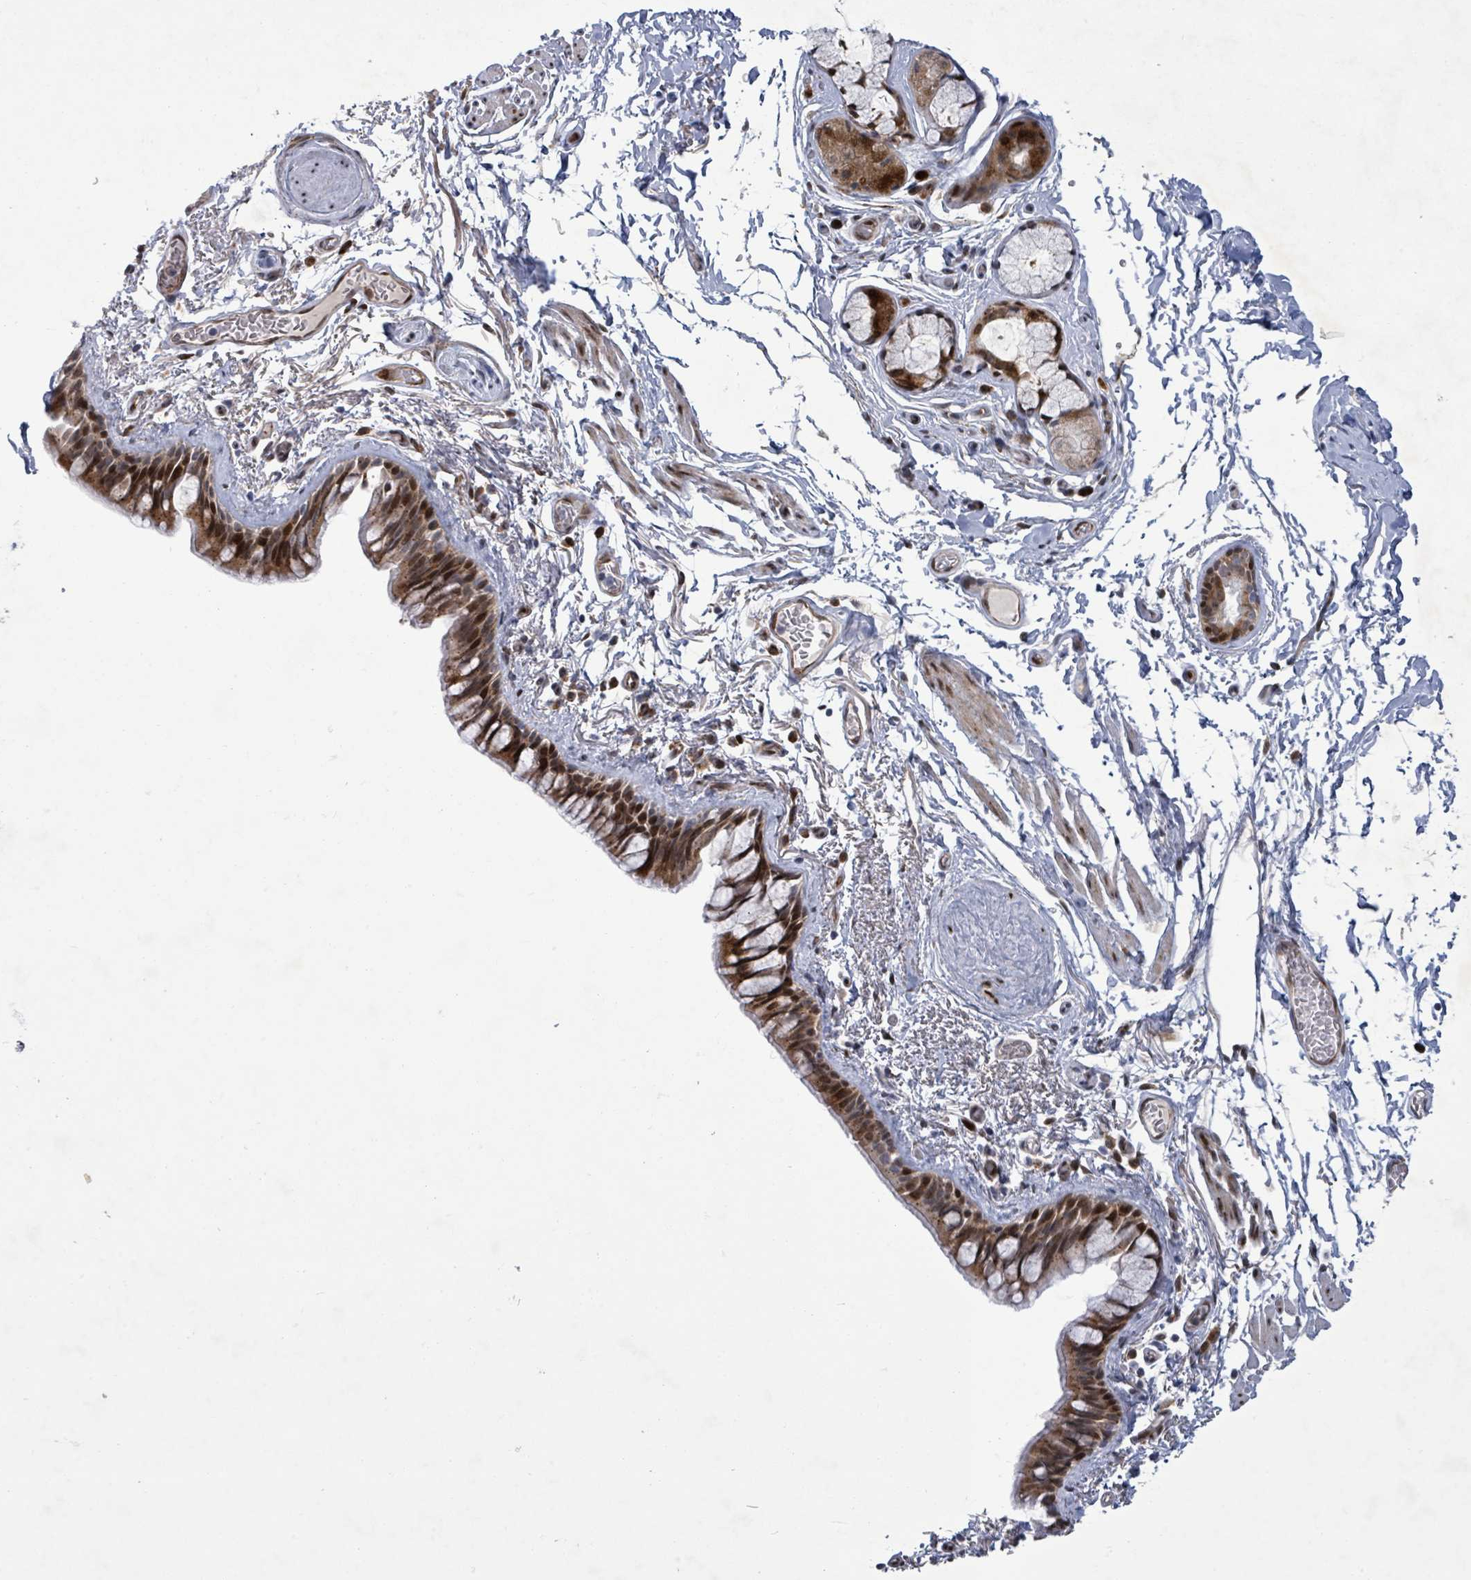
{"staining": {"intensity": "moderate", "quantity": ">75%", "location": "cytoplasmic/membranous,nuclear"}, "tissue": "bronchus", "cell_type": "Respiratory epithelial cells", "image_type": "normal", "snomed": [{"axis": "morphology", "description": "Normal tissue, NOS"}, {"axis": "topography", "description": "Cartilage tissue"}], "caption": "Brown immunohistochemical staining in normal human bronchus demonstrates moderate cytoplasmic/membranous,nuclear positivity in approximately >75% of respiratory epithelial cells.", "gene": "TUSC1", "patient": {"sex": "male", "age": 63}}